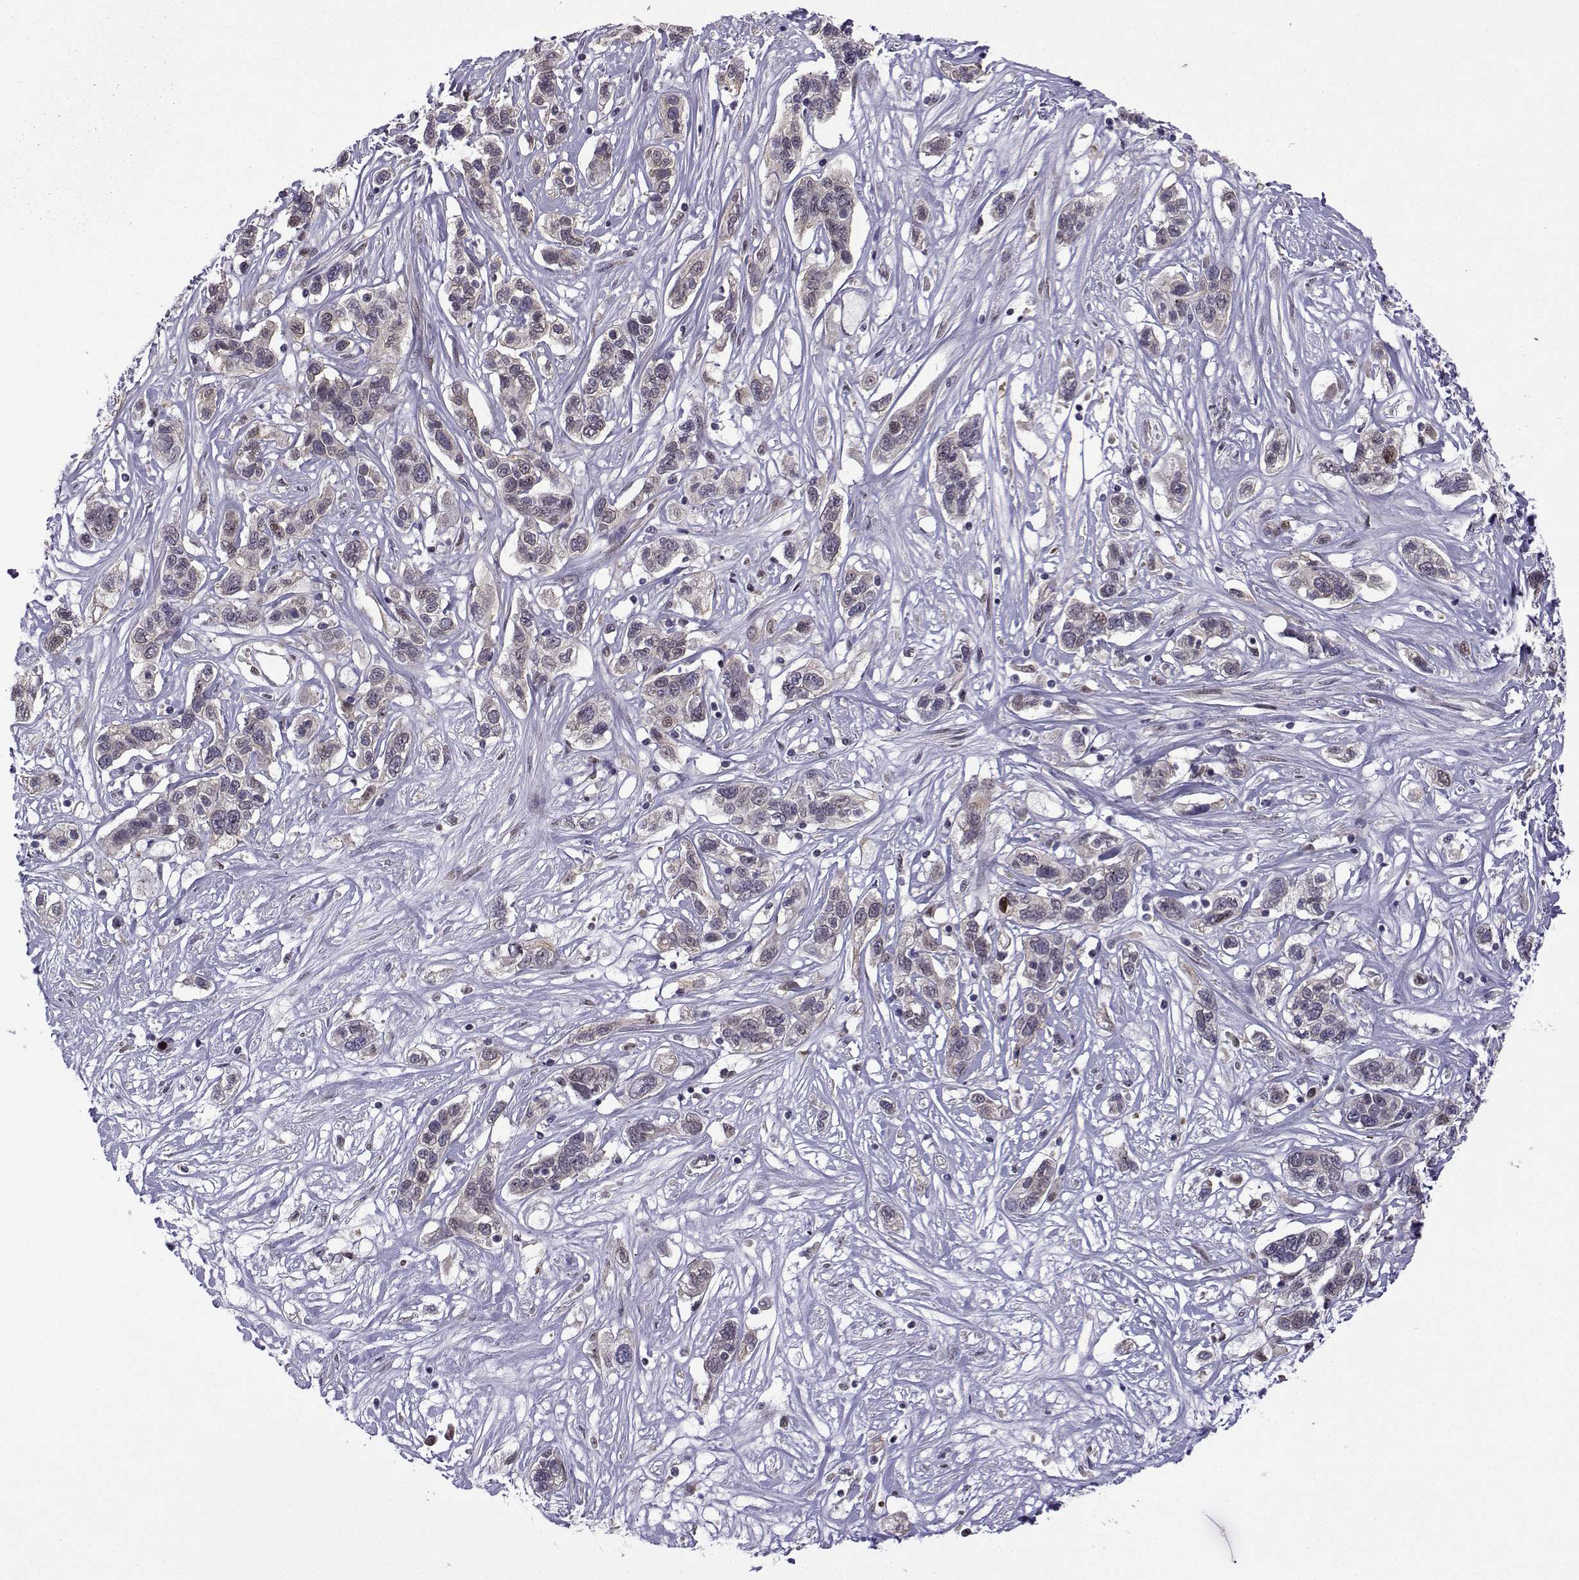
{"staining": {"intensity": "weak", "quantity": "25%-75%", "location": "cytoplasmic/membranous"}, "tissue": "liver cancer", "cell_type": "Tumor cells", "image_type": "cancer", "snomed": [{"axis": "morphology", "description": "Adenocarcinoma, NOS"}, {"axis": "morphology", "description": "Cholangiocarcinoma"}, {"axis": "topography", "description": "Liver"}], "caption": "Immunohistochemical staining of human liver adenocarcinoma reveals weak cytoplasmic/membranous protein positivity in approximately 25%-75% of tumor cells. The staining was performed using DAB to visualize the protein expression in brown, while the nuclei were stained in blue with hematoxylin (Magnification: 20x).", "gene": "FGF3", "patient": {"sex": "male", "age": 64}}